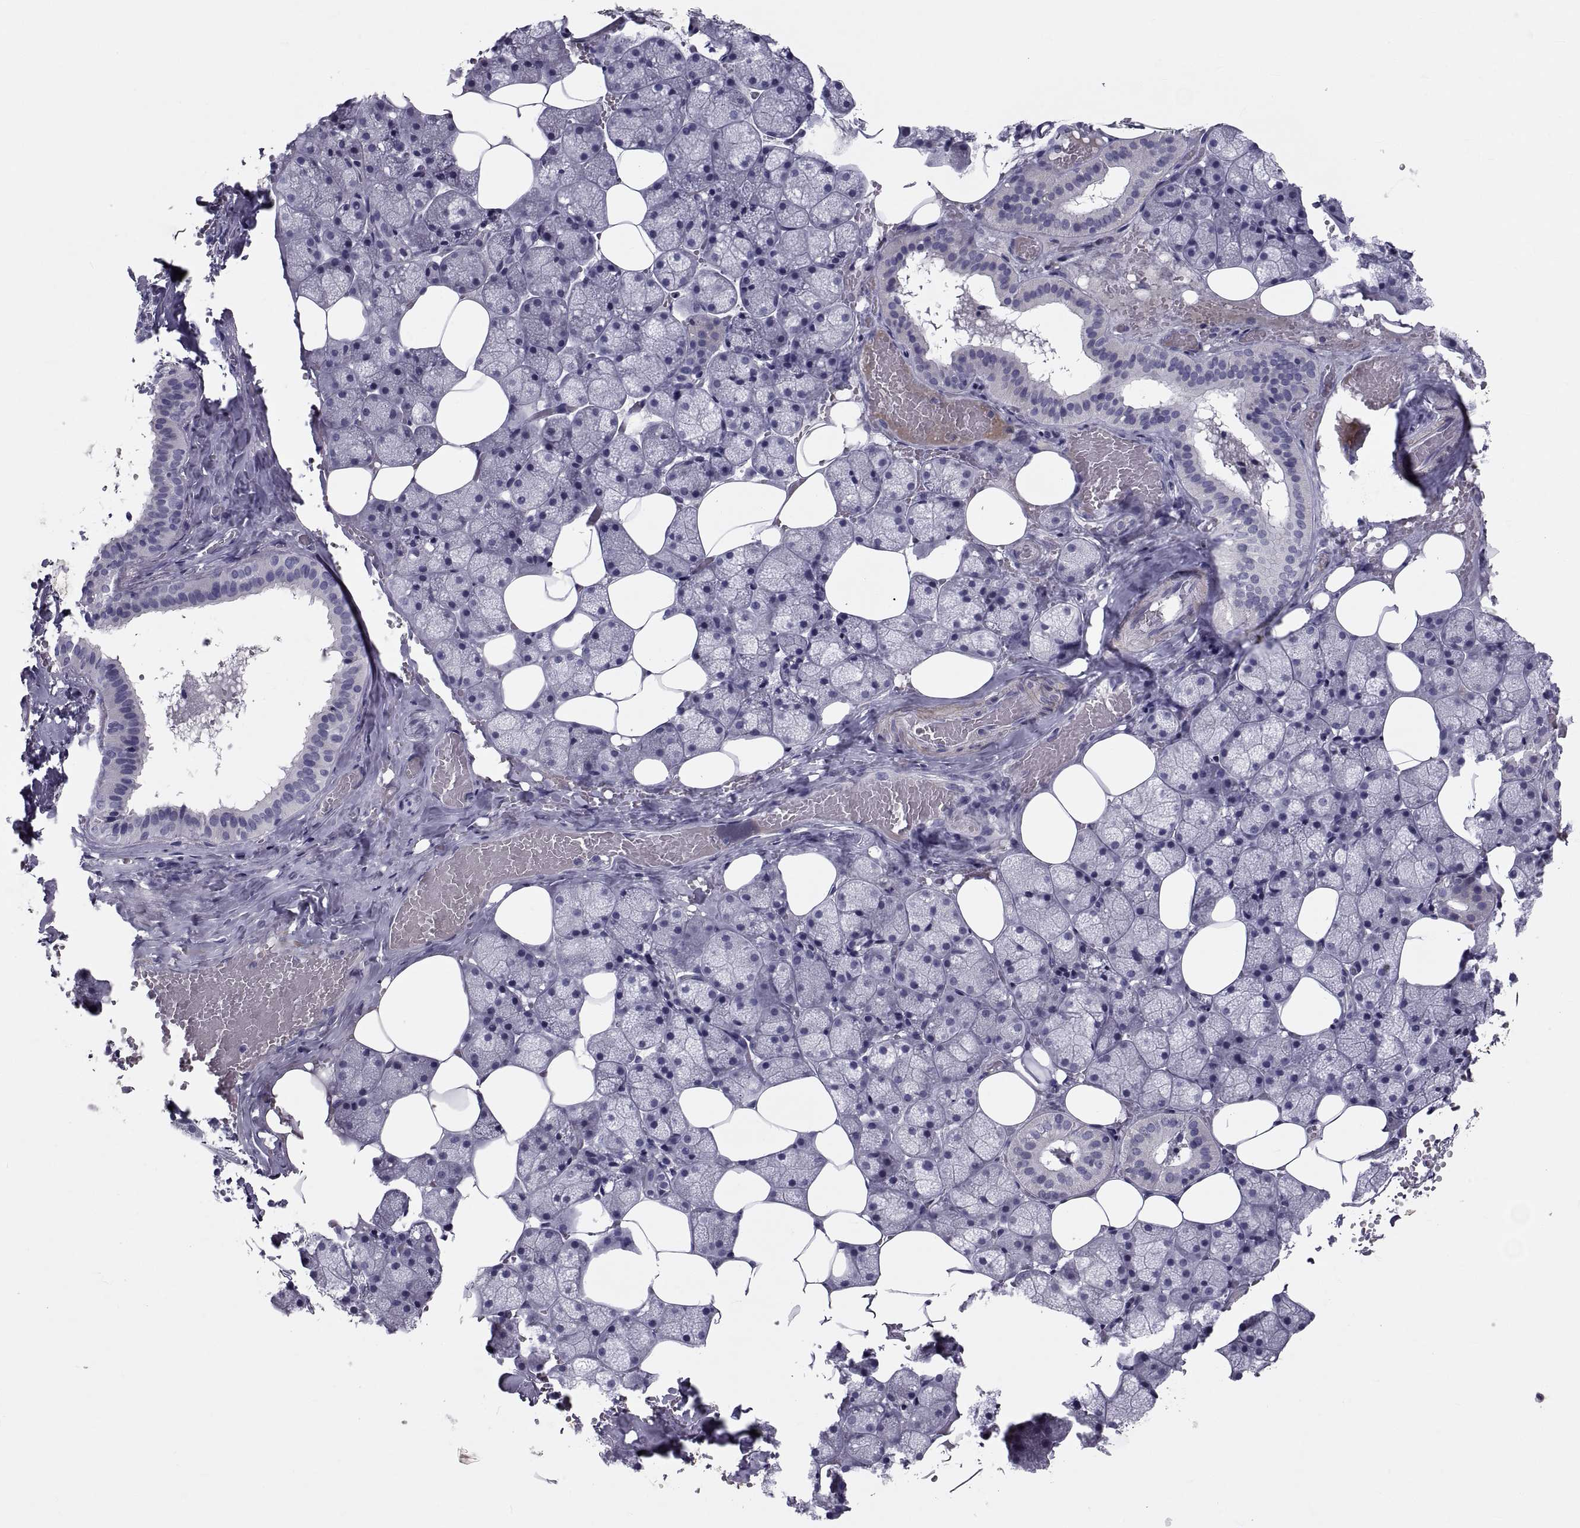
{"staining": {"intensity": "negative", "quantity": "none", "location": "none"}, "tissue": "salivary gland", "cell_type": "Glandular cells", "image_type": "normal", "snomed": [{"axis": "morphology", "description": "Normal tissue, NOS"}, {"axis": "topography", "description": "Salivary gland"}], "caption": "Glandular cells are negative for brown protein staining in normal salivary gland. The staining is performed using DAB brown chromogen with nuclei counter-stained in using hematoxylin.", "gene": "PDZRN4", "patient": {"sex": "male", "age": 38}}